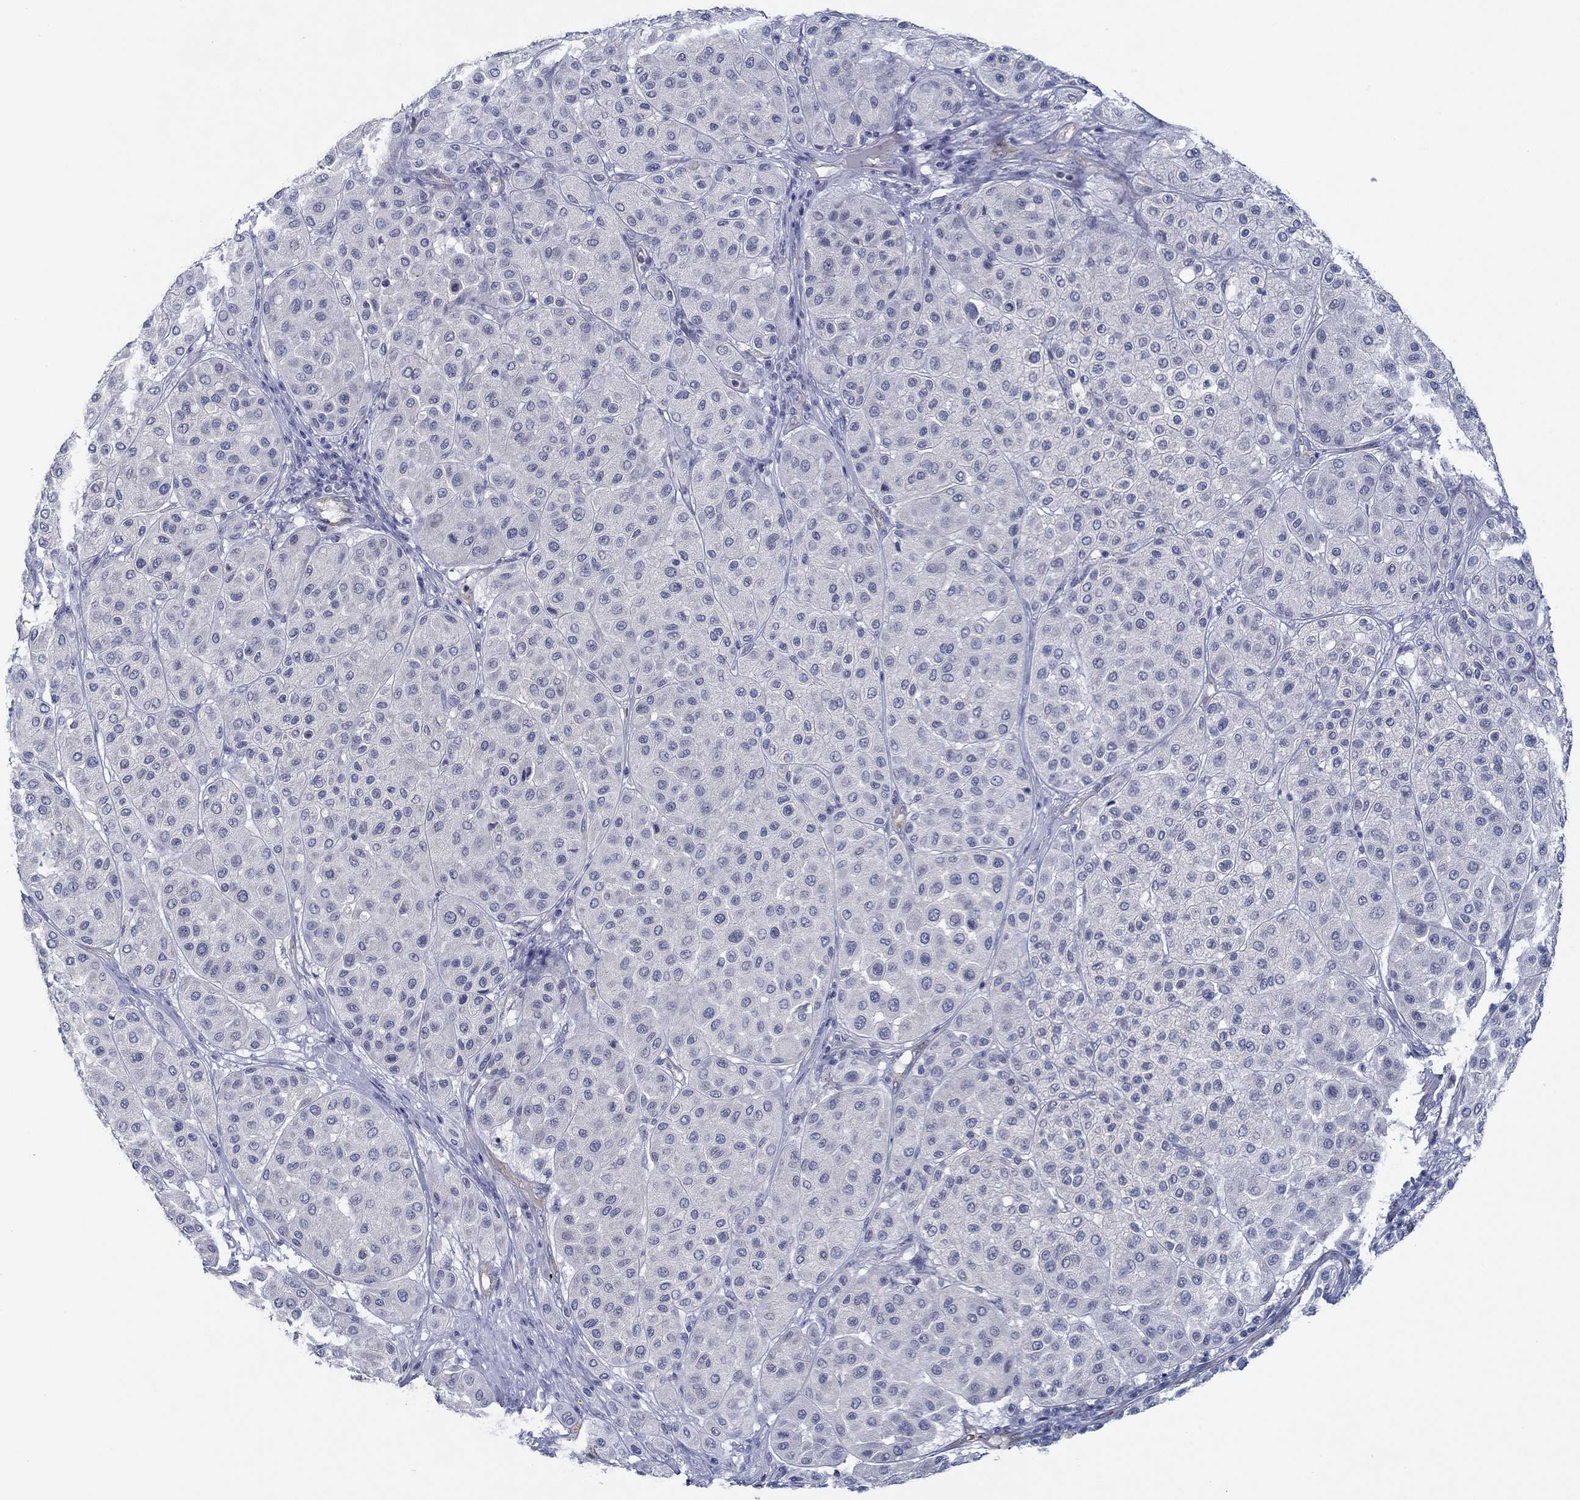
{"staining": {"intensity": "negative", "quantity": "none", "location": "none"}, "tissue": "melanoma", "cell_type": "Tumor cells", "image_type": "cancer", "snomed": [{"axis": "morphology", "description": "Malignant melanoma, Metastatic site"}, {"axis": "topography", "description": "Smooth muscle"}], "caption": "Melanoma was stained to show a protein in brown. There is no significant expression in tumor cells.", "gene": "GJA5", "patient": {"sex": "male", "age": 41}}